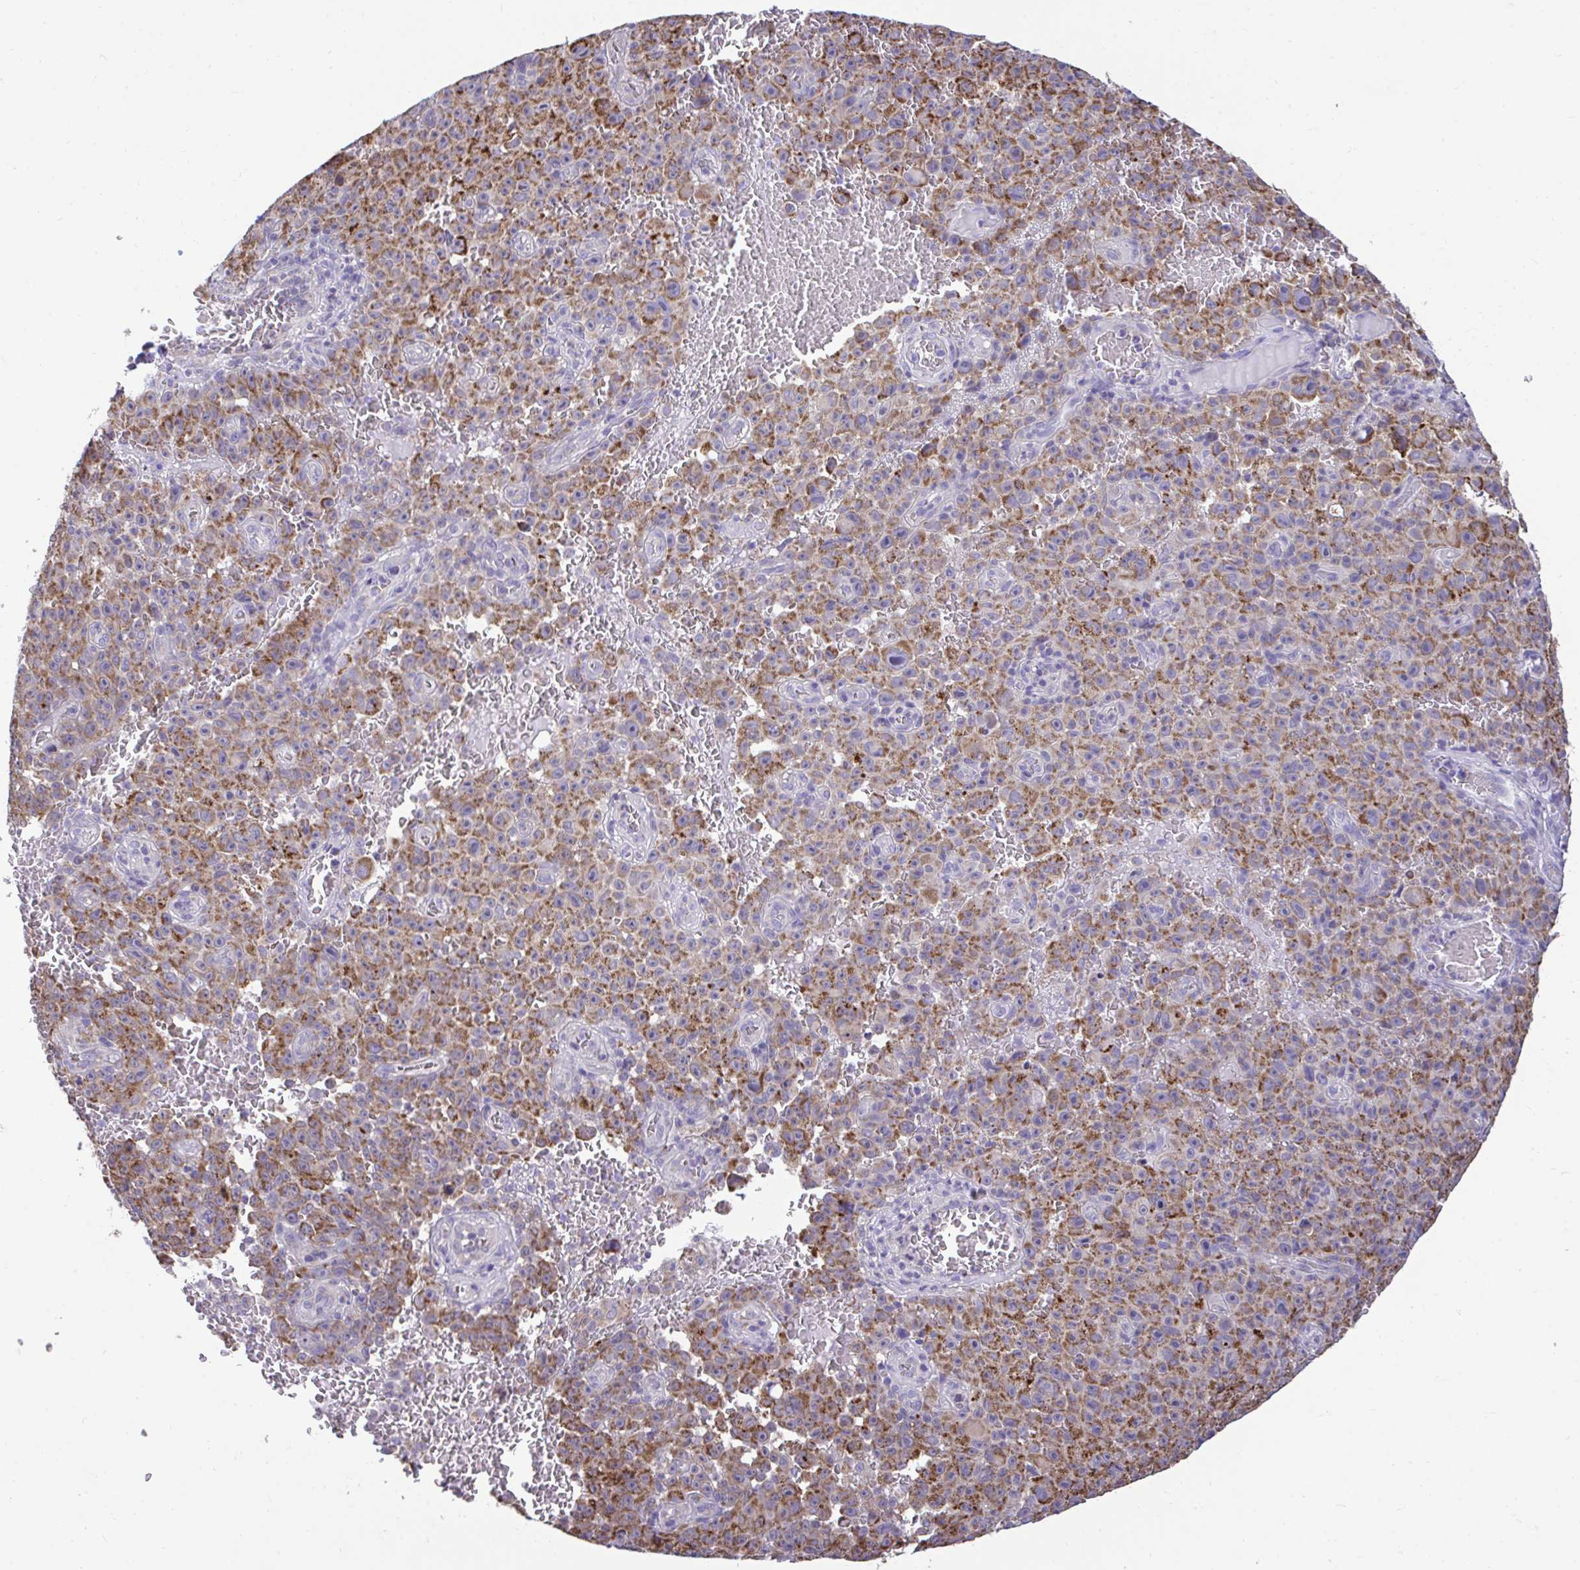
{"staining": {"intensity": "moderate", "quantity": ">75%", "location": "cytoplasmic/membranous"}, "tissue": "melanoma", "cell_type": "Tumor cells", "image_type": "cancer", "snomed": [{"axis": "morphology", "description": "Malignant melanoma, NOS"}, {"axis": "topography", "description": "Skin"}], "caption": "This micrograph demonstrates immunohistochemistry (IHC) staining of human melanoma, with medium moderate cytoplasmic/membranous positivity in approximately >75% of tumor cells.", "gene": "SARS2", "patient": {"sex": "female", "age": 82}}